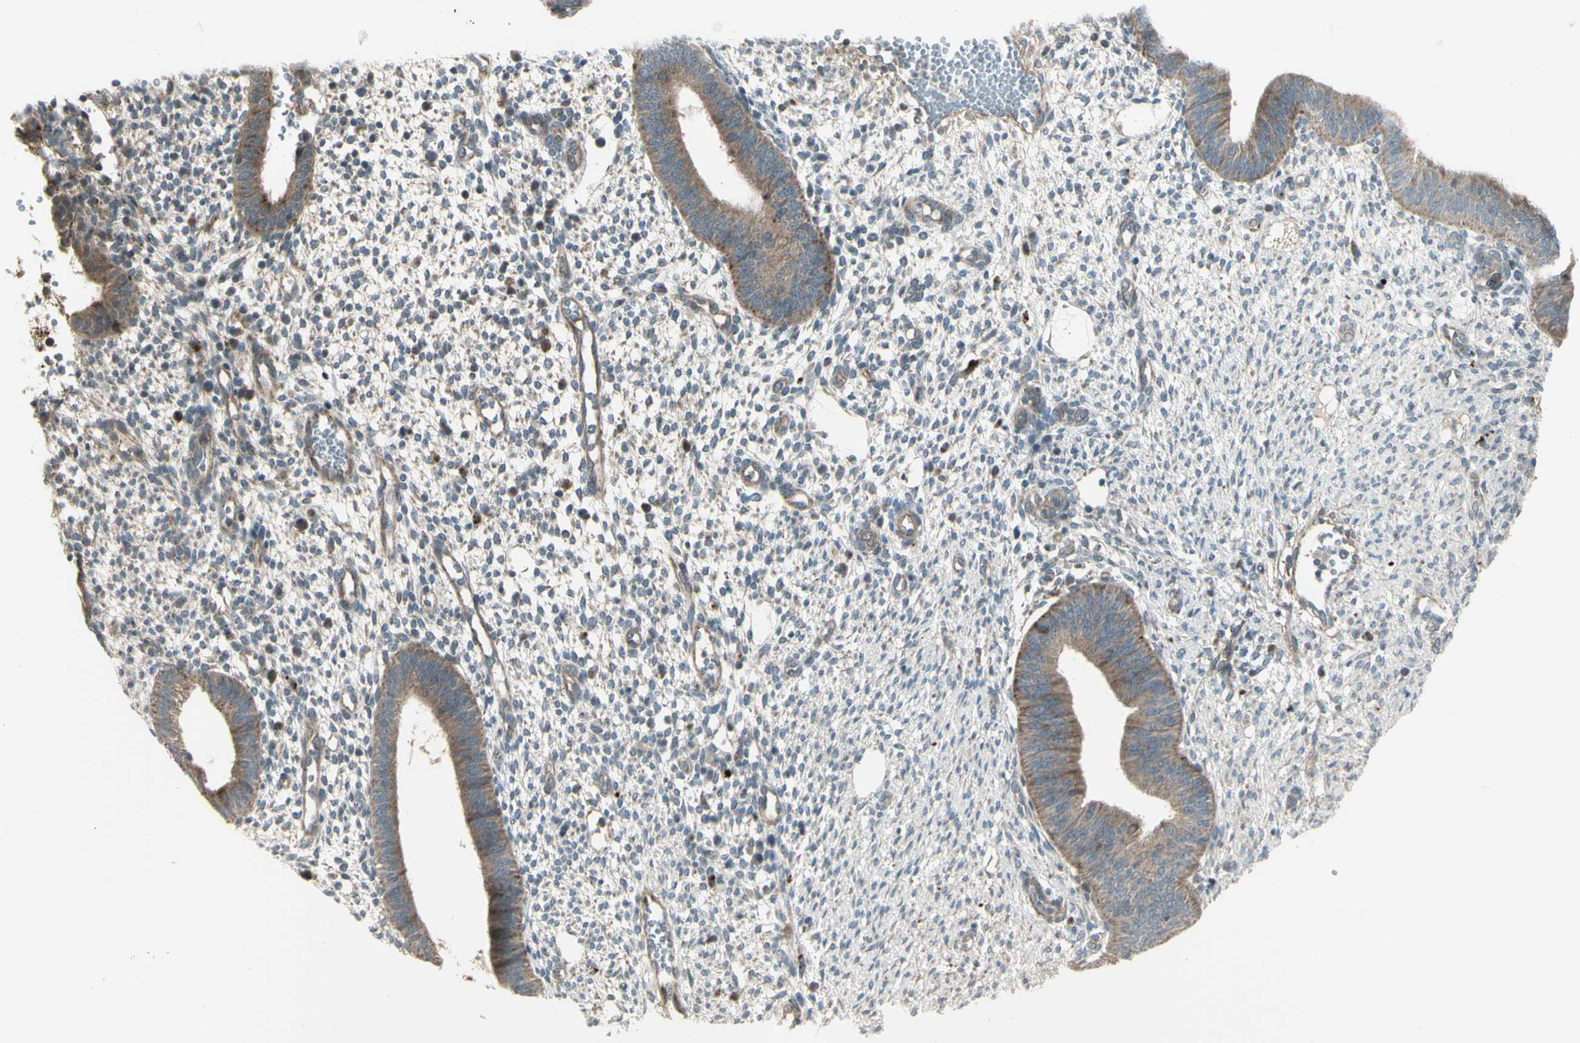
{"staining": {"intensity": "weak", "quantity": "25%-75%", "location": "cytoplasmic/membranous"}, "tissue": "endometrium", "cell_type": "Cells in endometrial stroma", "image_type": "normal", "snomed": [{"axis": "morphology", "description": "Normal tissue, NOS"}, {"axis": "topography", "description": "Endometrium"}], "caption": "The micrograph displays staining of benign endometrium, revealing weak cytoplasmic/membranous protein expression (brown color) within cells in endometrial stroma. The protein of interest is shown in brown color, while the nuclei are stained blue.", "gene": "OSTM1", "patient": {"sex": "female", "age": 35}}